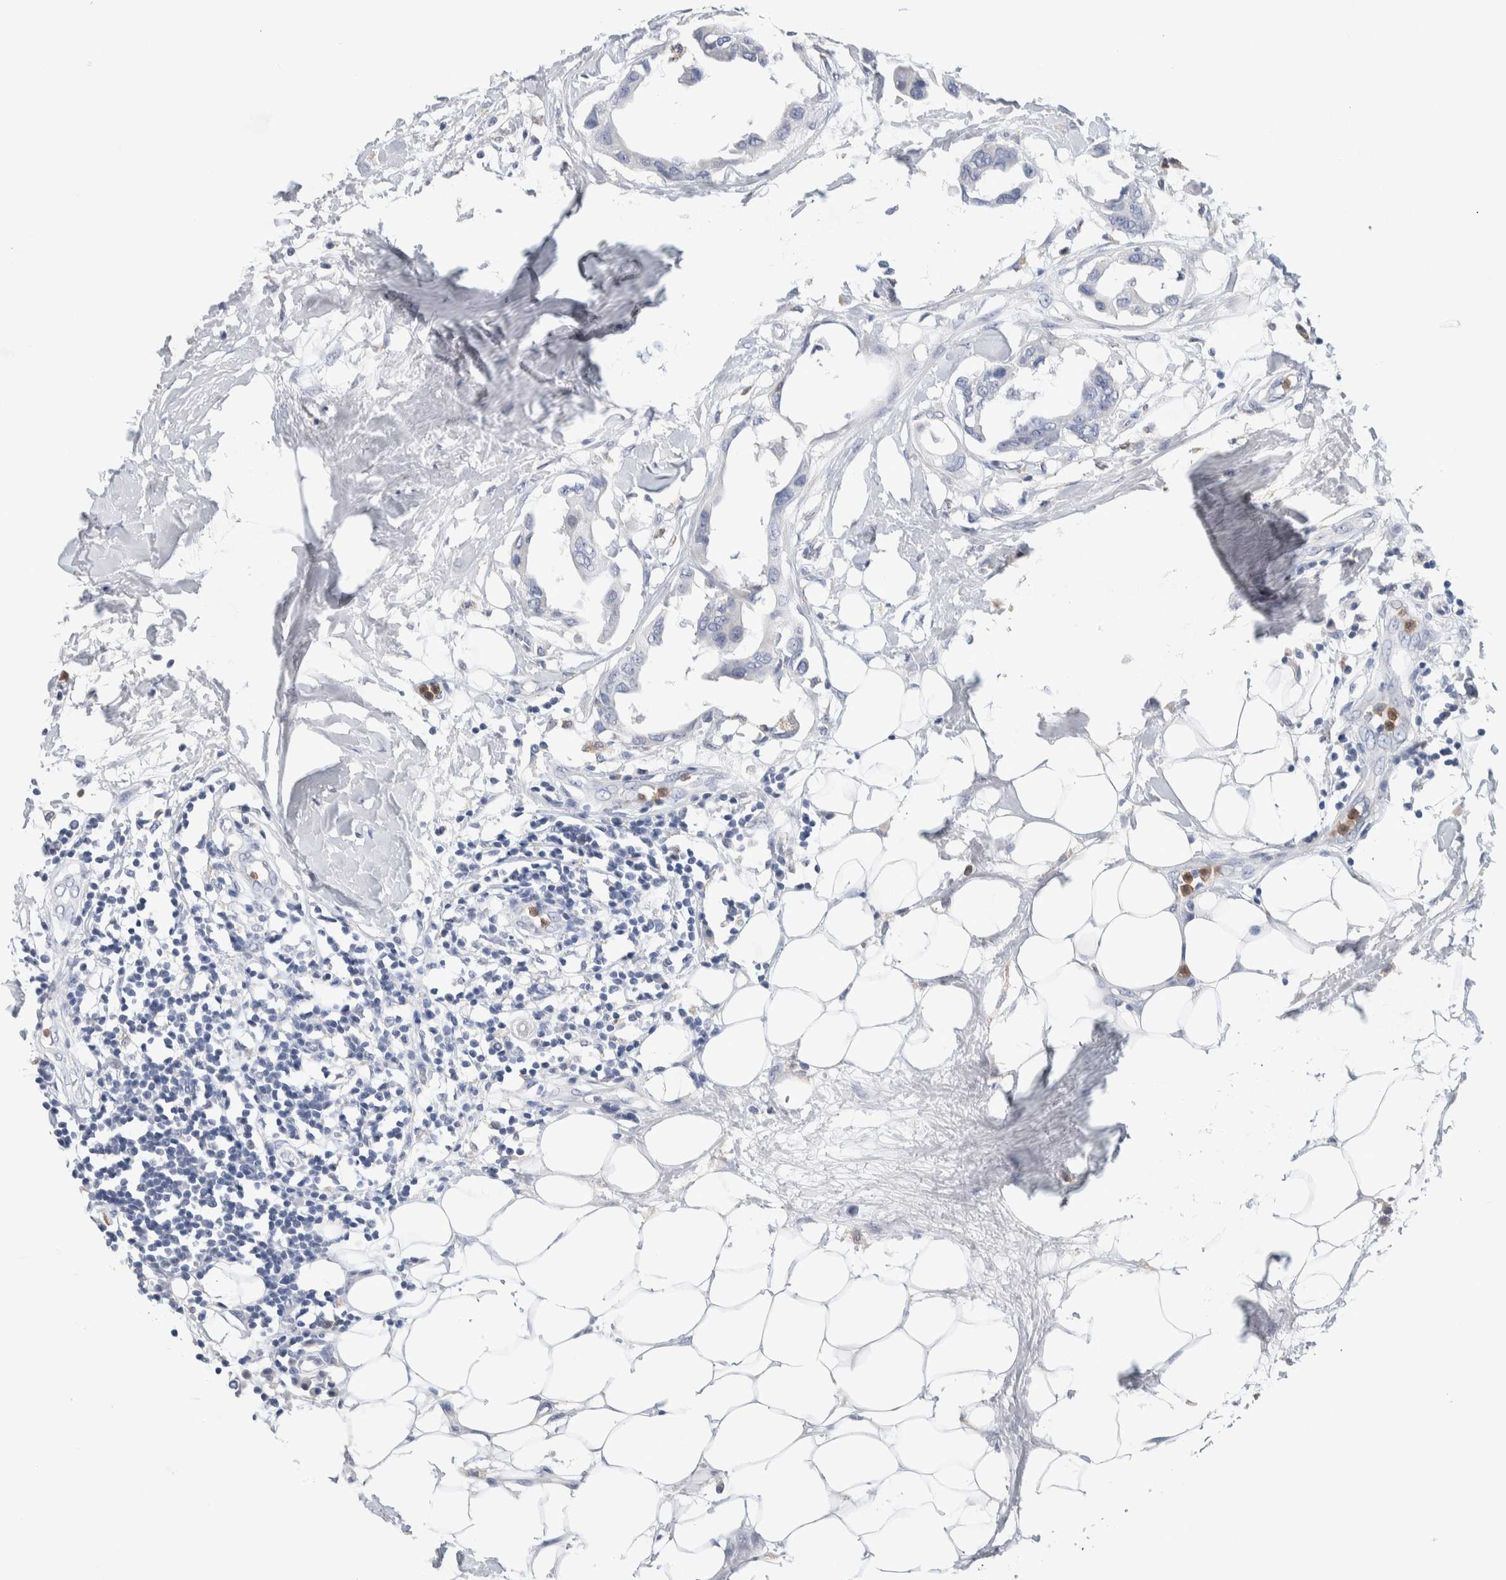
{"staining": {"intensity": "negative", "quantity": "none", "location": "none"}, "tissue": "breast cancer", "cell_type": "Tumor cells", "image_type": "cancer", "snomed": [{"axis": "morphology", "description": "Duct carcinoma"}, {"axis": "topography", "description": "Breast"}], "caption": "Human invasive ductal carcinoma (breast) stained for a protein using IHC shows no positivity in tumor cells.", "gene": "NCF2", "patient": {"sex": "female", "age": 40}}